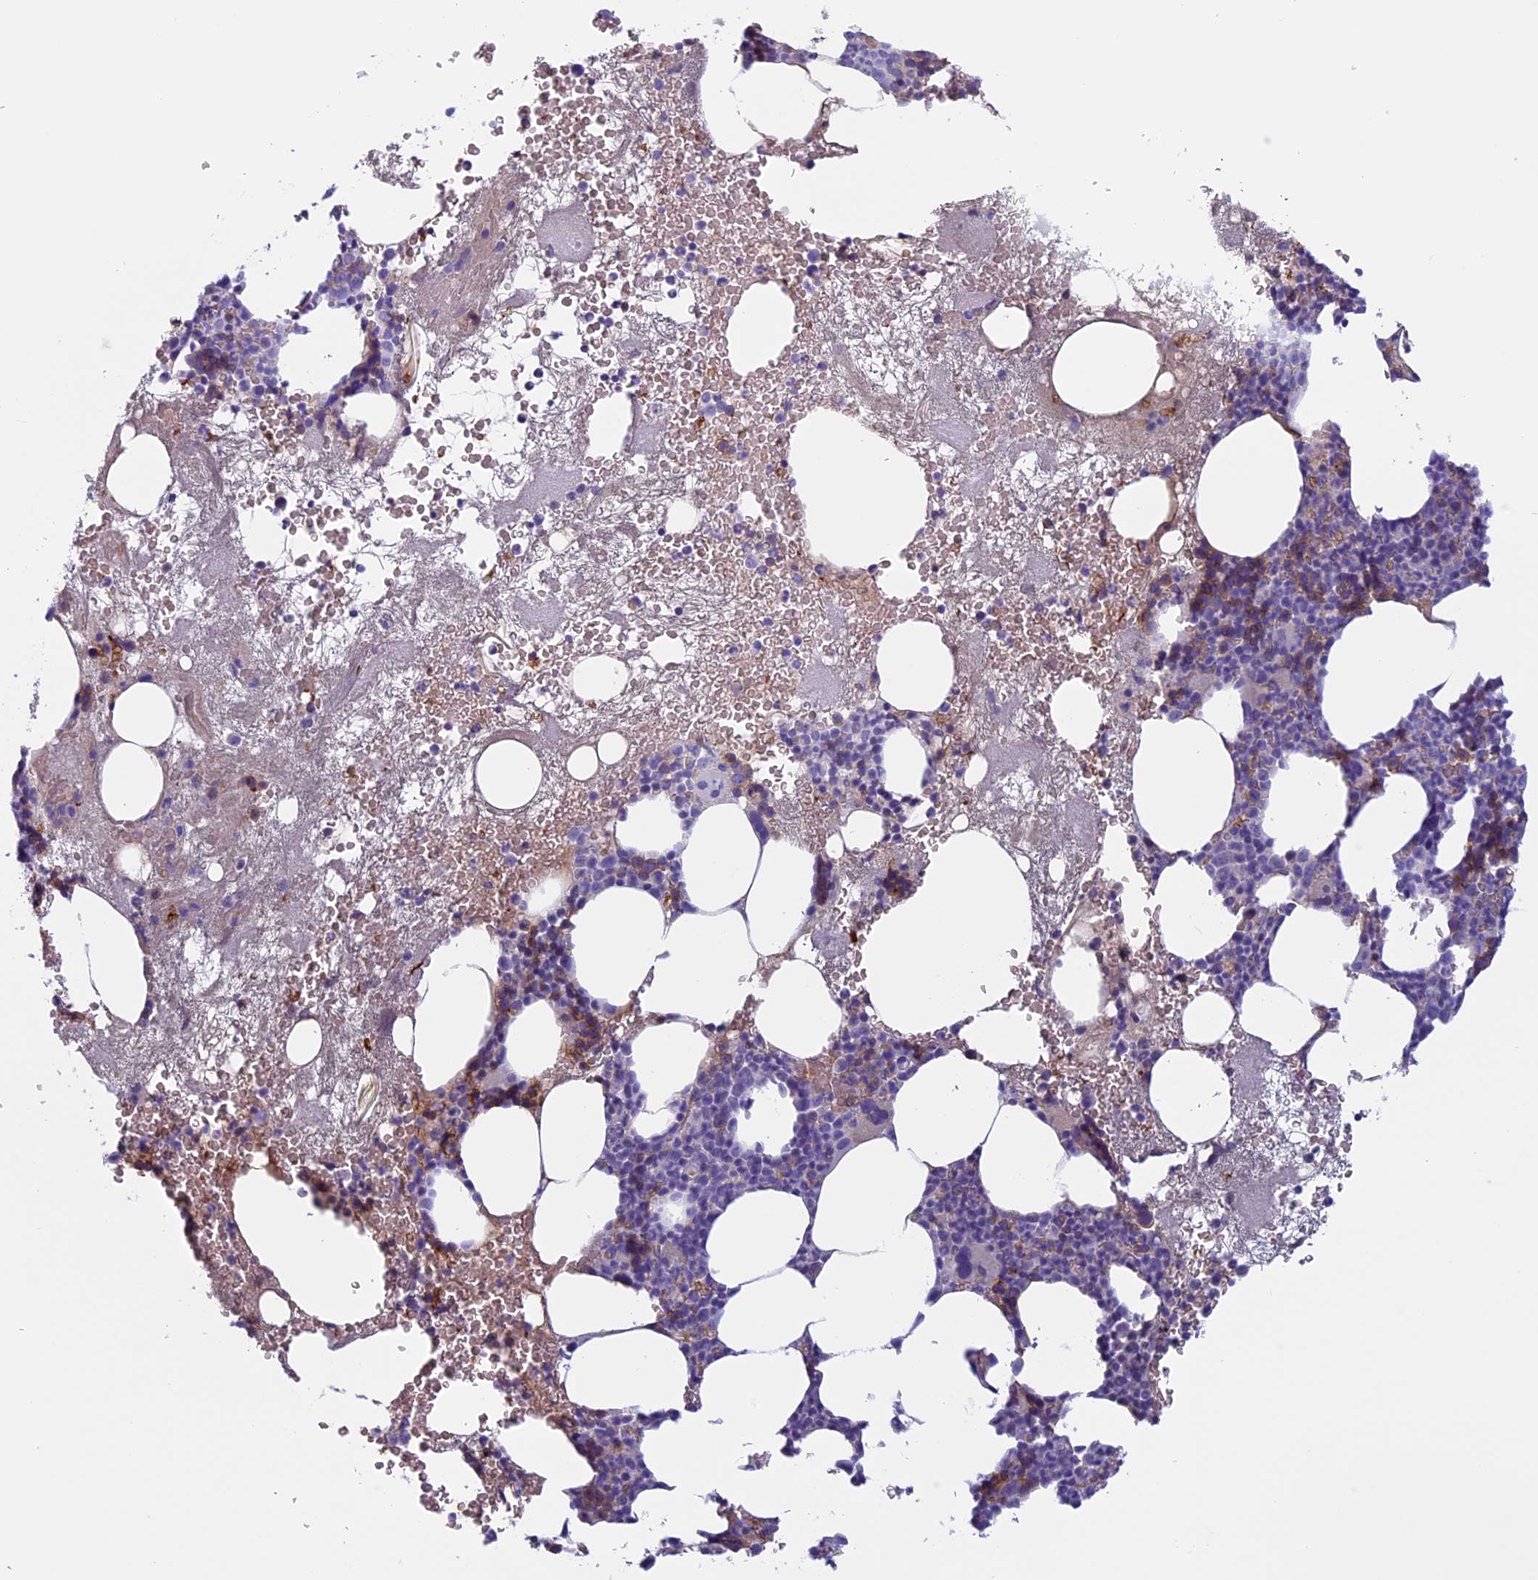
{"staining": {"intensity": "moderate", "quantity": "<25%", "location": "cytoplasmic/membranous"}, "tissue": "bone marrow", "cell_type": "Hematopoietic cells", "image_type": "normal", "snomed": [{"axis": "morphology", "description": "Normal tissue, NOS"}, {"axis": "topography", "description": "Bone marrow"}], "caption": "A high-resolution image shows immunohistochemistry (IHC) staining of normal bone marrow, which reveals moderate cytoplasmic/membranous staining in about <25% of hematopoietic cells. (Stains: DAB (3,3'-diaminobenzidine) in brown, nuclei in blue, Microscopy: brightfield microscopy at high magnification).", "gene": "ANGPTL2", "patient": {"sex": "male", "age": 80}}